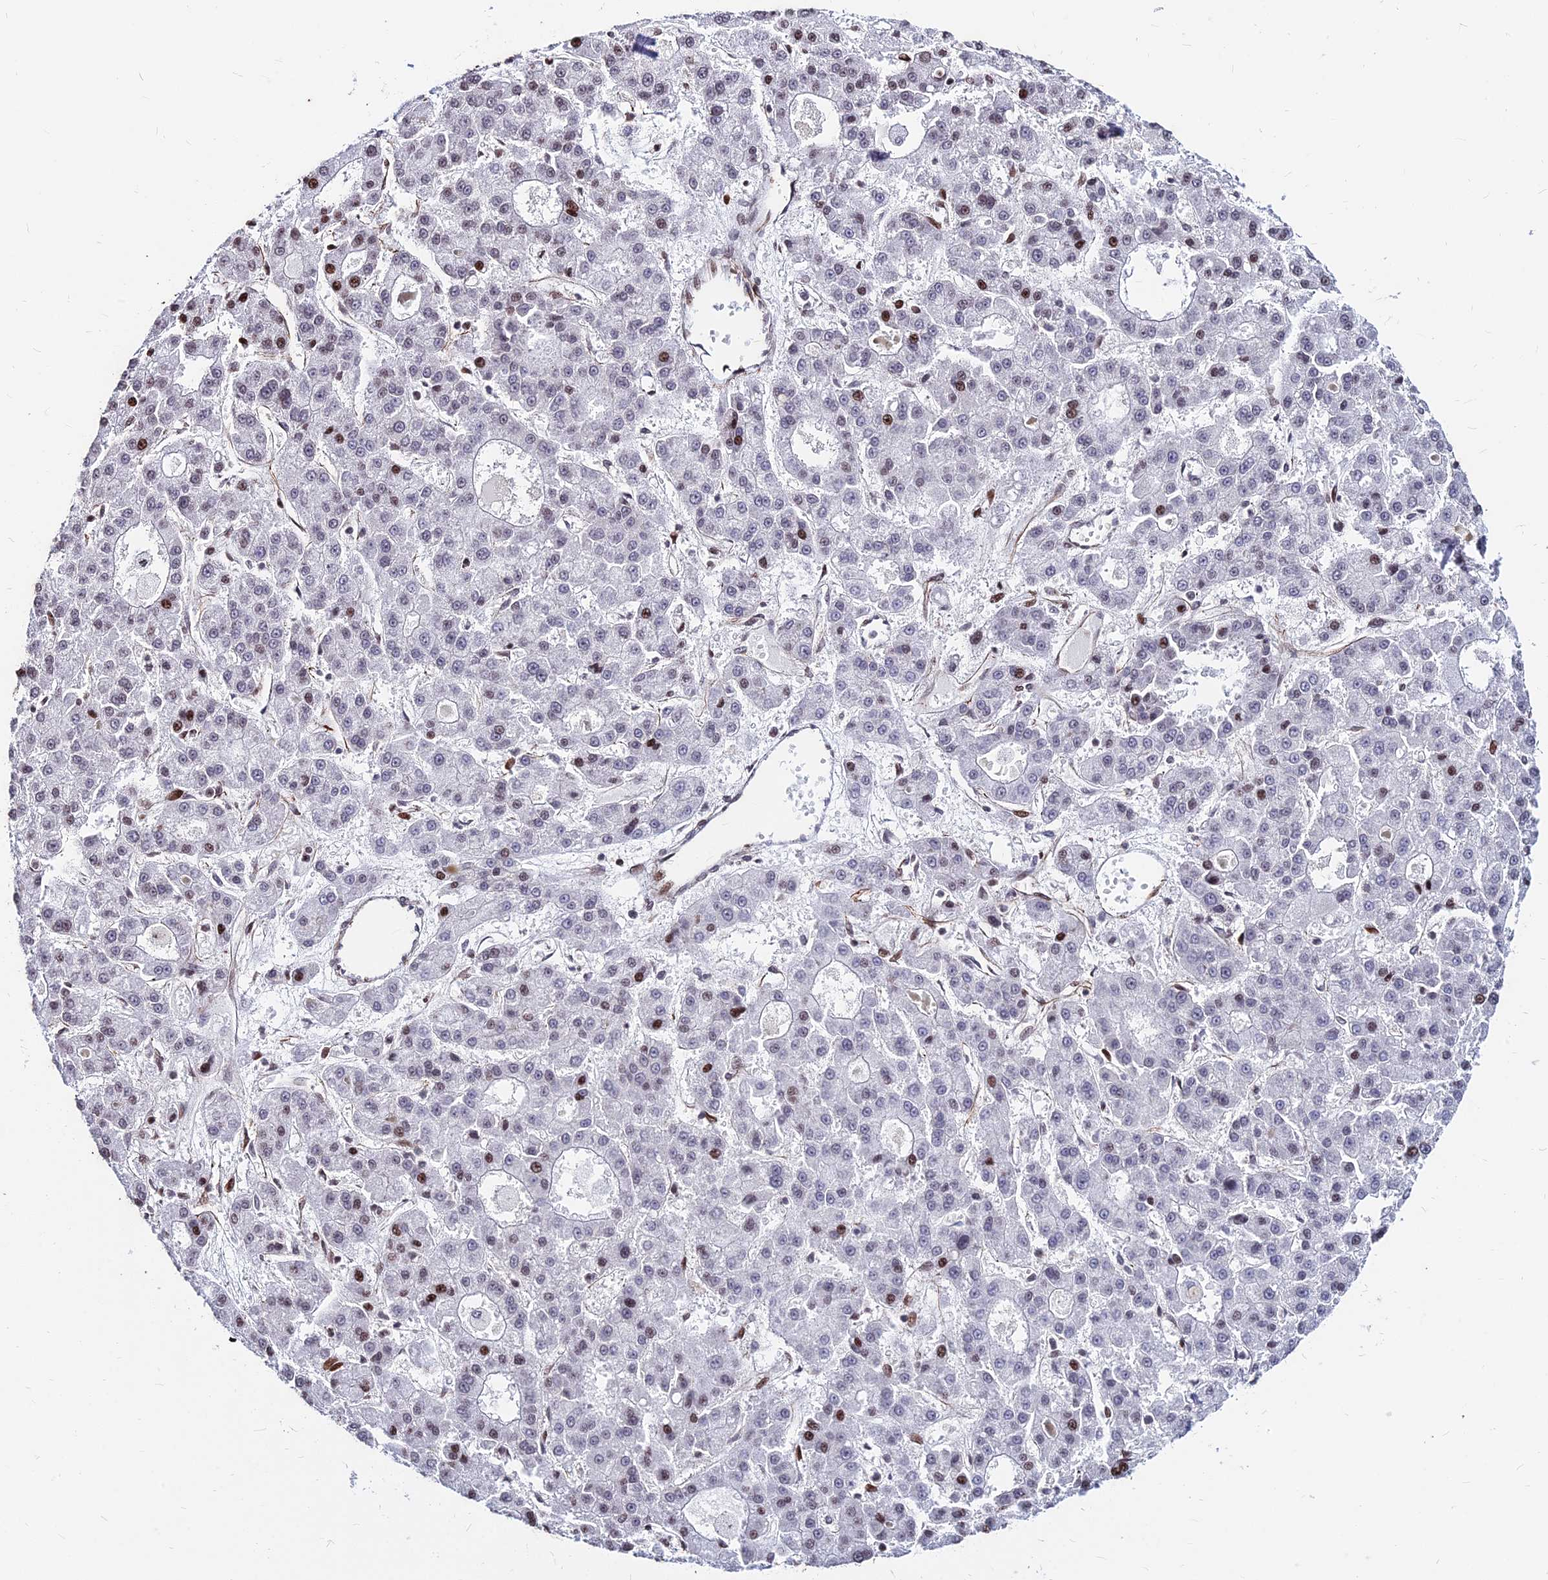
{"staining": {"intensity": "moderate", "quantity": "<25%", "location": "nuclear"}, "tissue": "liver cancer", "cell_type": "Tumor cells", "image_type": "cancer", "snomed": [{"axis": "morphology", "description": "Carcinoma, Hepatocellular, NOS"}, {"axis": "topography", "description": "Liver"}], "caption": "A high-resolution image shows immunohistochemistry staining of liver cancer (hepatocellular carcinoma), which displays moderate nuclear positivity in approximately <25% of tumor cells.", "gene": "NYAP2", "patient": {"sex": "male", "age": 70}}